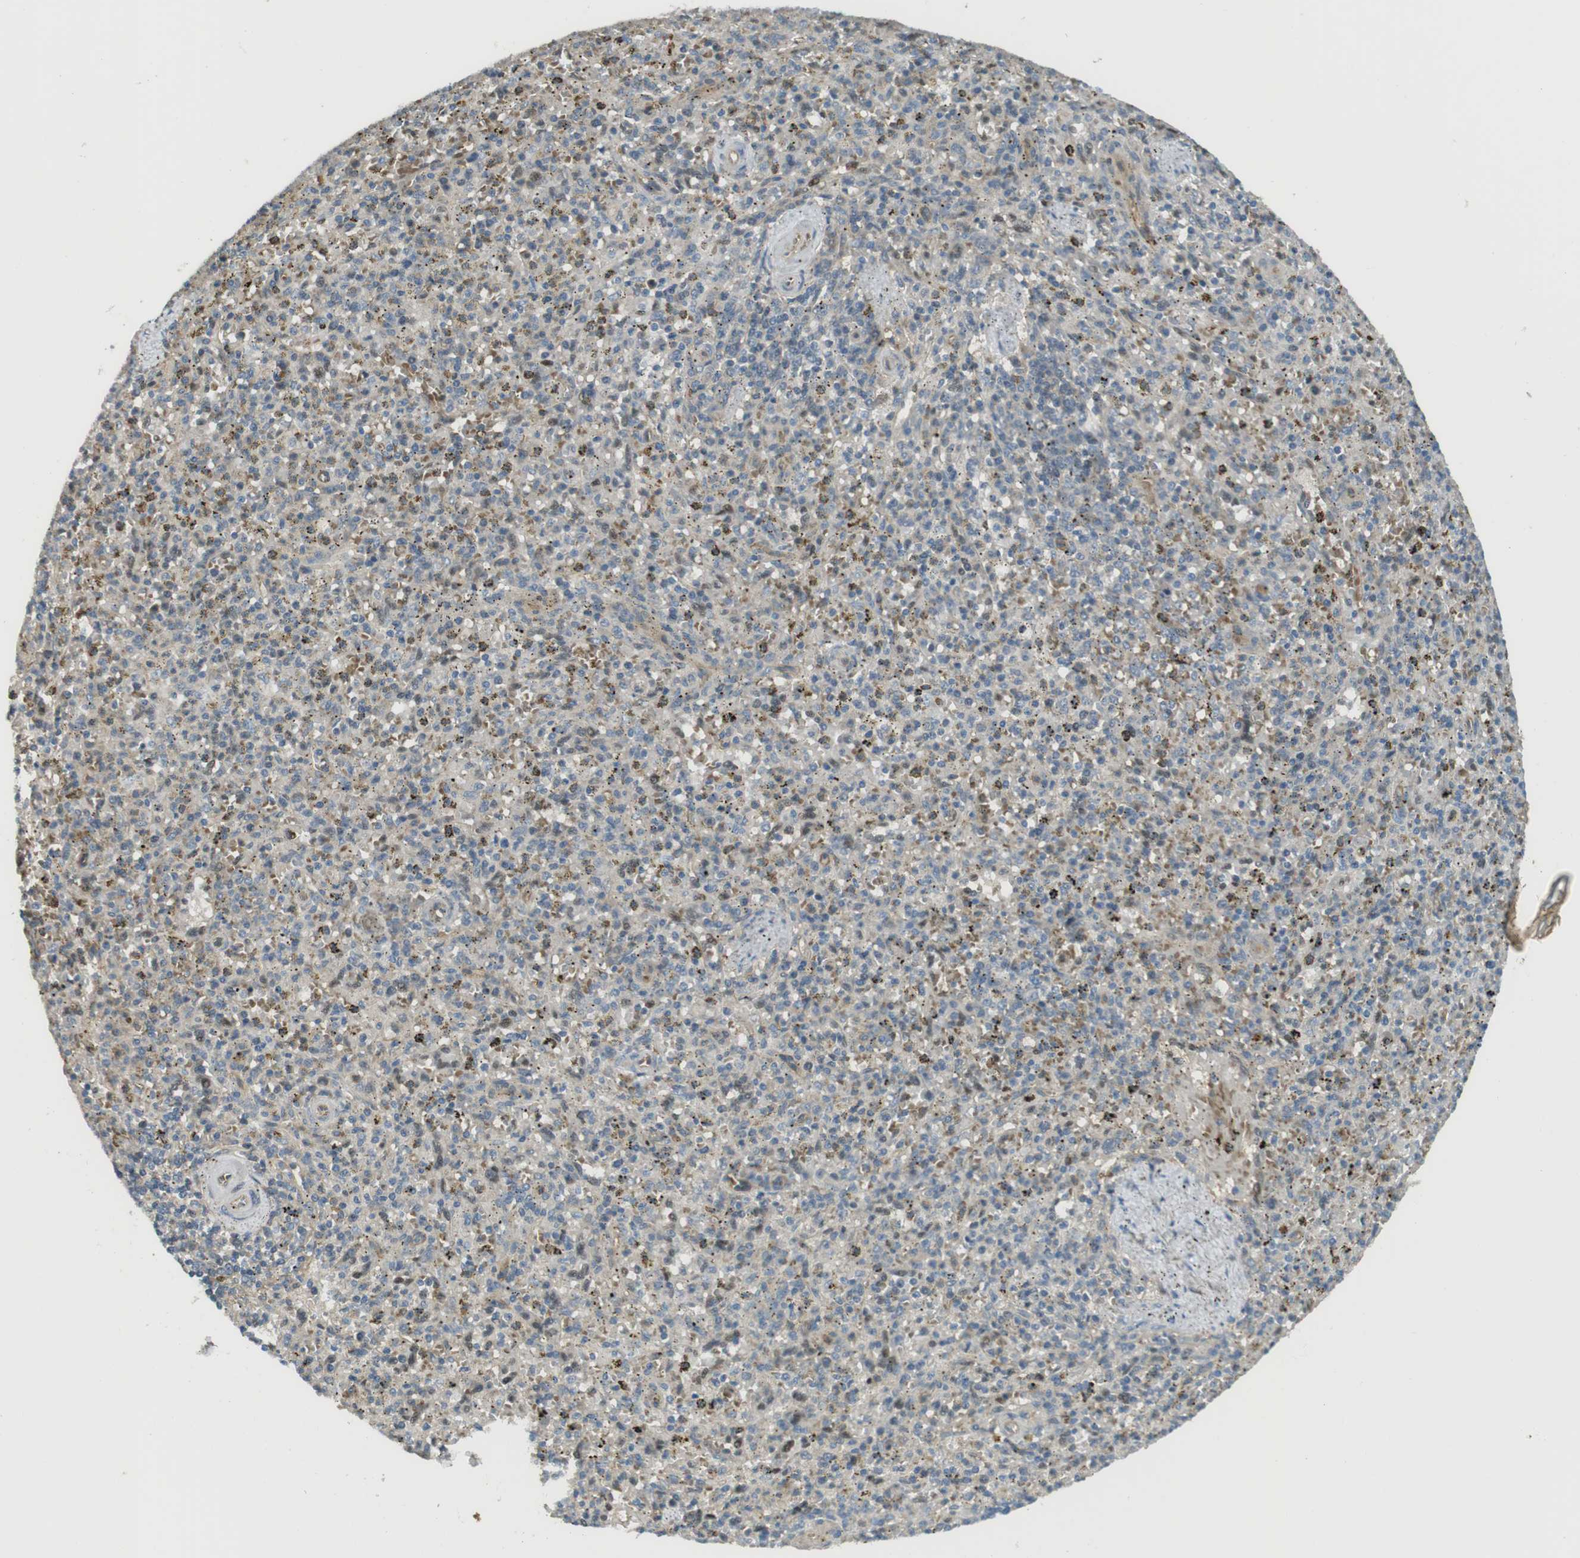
{"staining": {"intensity": "weak", "quantity": "25%-75%", "location": "cytoplasmic/membranous,nuclear"}, "tissue": "spleen", "cell_type": "Cells in red pulp", "image_type": "normal", "snomed": [{"axis": "morphology", "description": "Normal tissue, NOS"}, {"axis": "topography", "description": "Spleen"}], "caption": "Spleen stained with a brown dye displays weak cytoplasmic/membranous,nuclear positive staining in approximately 25%-75% of cells in red pulp.", "gene": "ABHD15", "patient": {"sex": "male", "age": 72}}